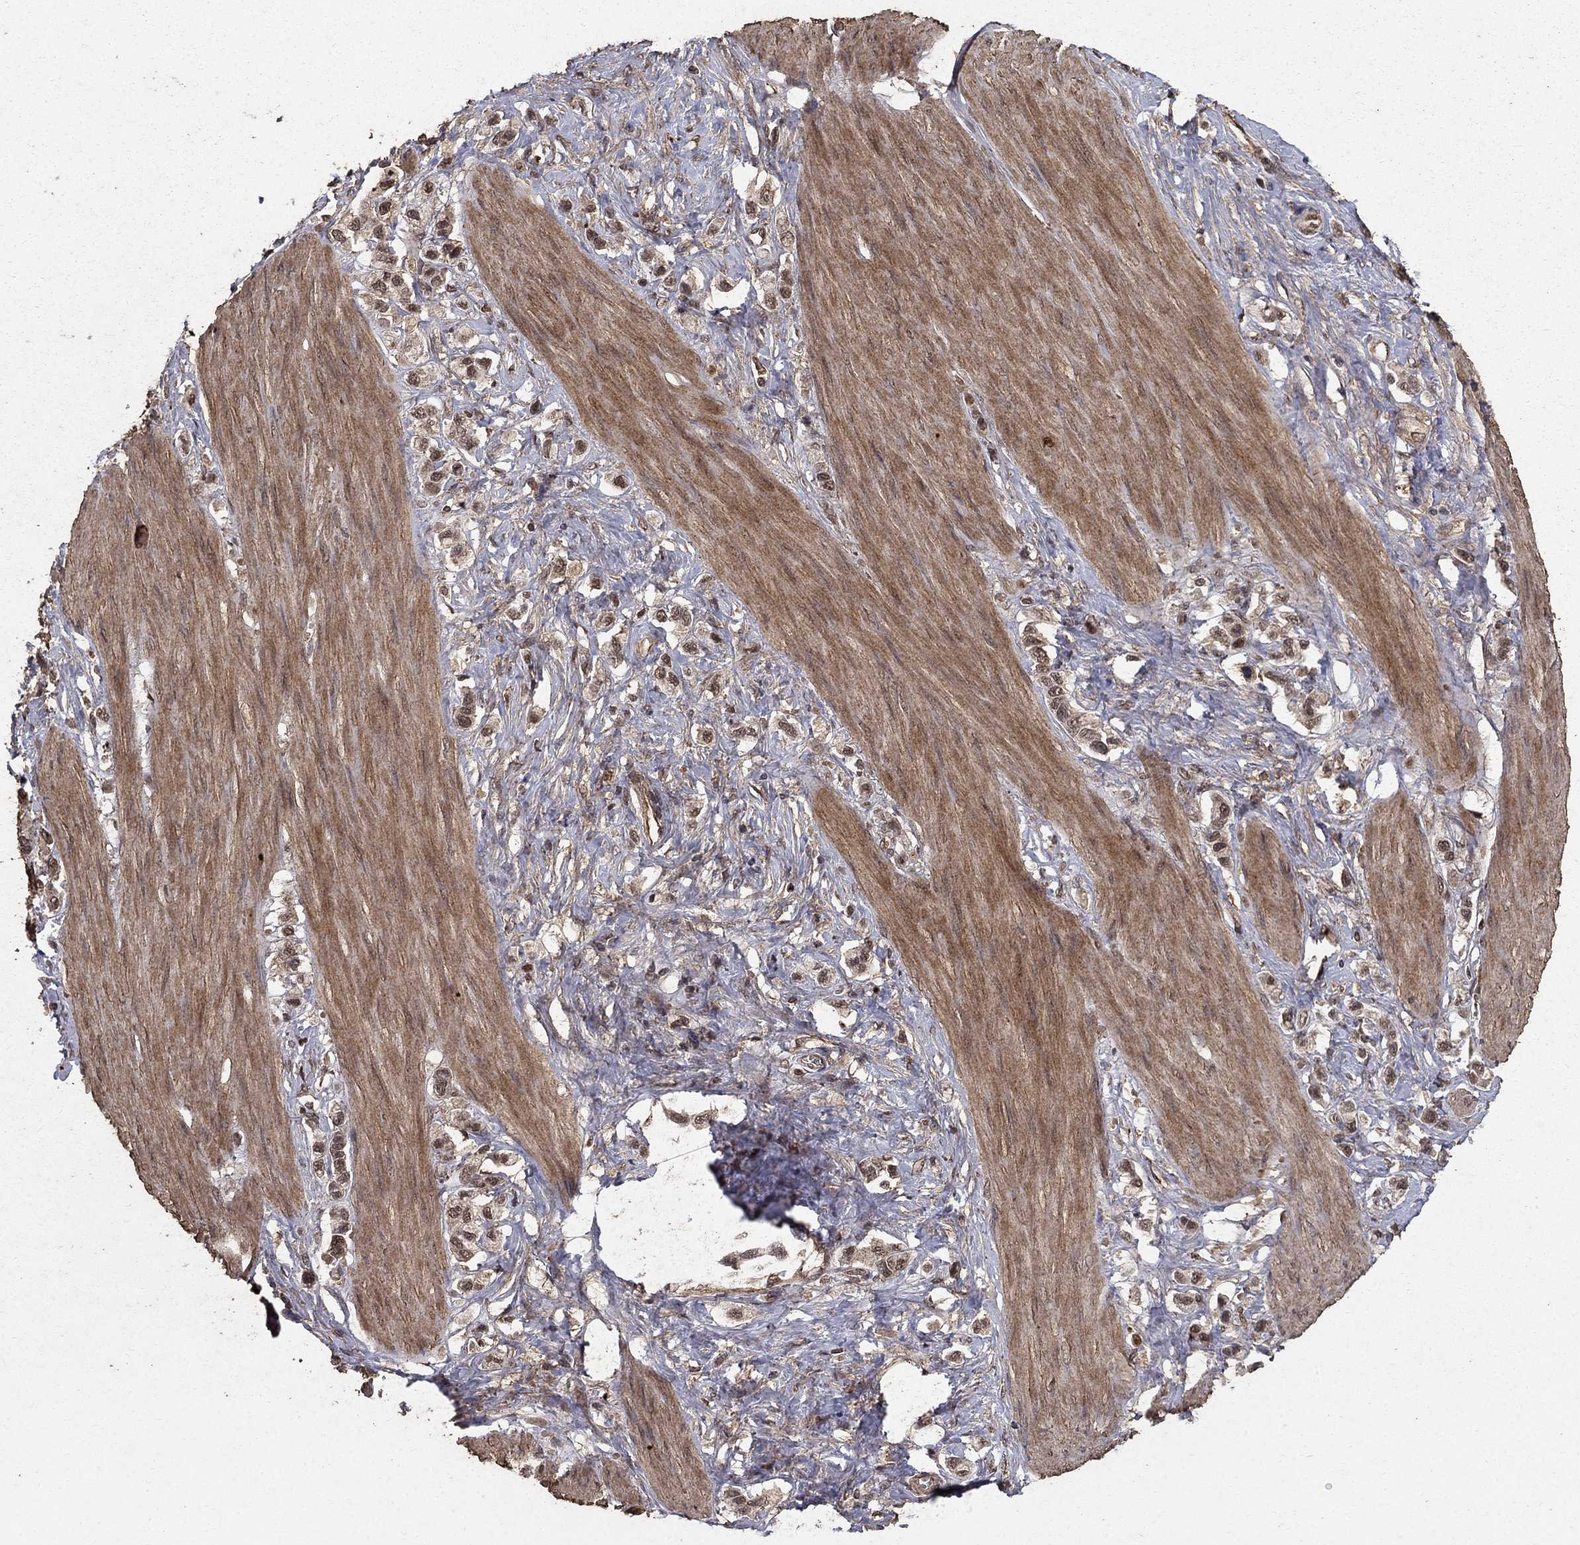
{"staining": {"intensity": "weak", "quantity": "25%-75%", "location": "cytoplasmic/membranous,nuclear"}, "tissue": "stomach cancer", "cell_type": "Tumor cells", "image_type": "cancer", "snomed": [{"axis": "morphology", "description": "Normal tissue, NOS"}, {"axis": "morphology", "description": "Adenocarcinoma, NOS"}, {"axis": "morphology", "description": "Adenocarcinoma, High grade"}, {"axis": "topography", "description": "Stomach, upper"}, {"axis": "topography", "description": "Stomach"}], "caption": "A low amount of weak cytoplasmic/membranous and nuclear expression is identified in approximately 25%-75% of tumor cells in stomach cancer (adenocarcinoma (high-grade)) tissue. (DAB = brown stain, brightfield microscopy at high magnification).", "gene": "PRDM1", "patient": {"sex": "female", "age": 65}}